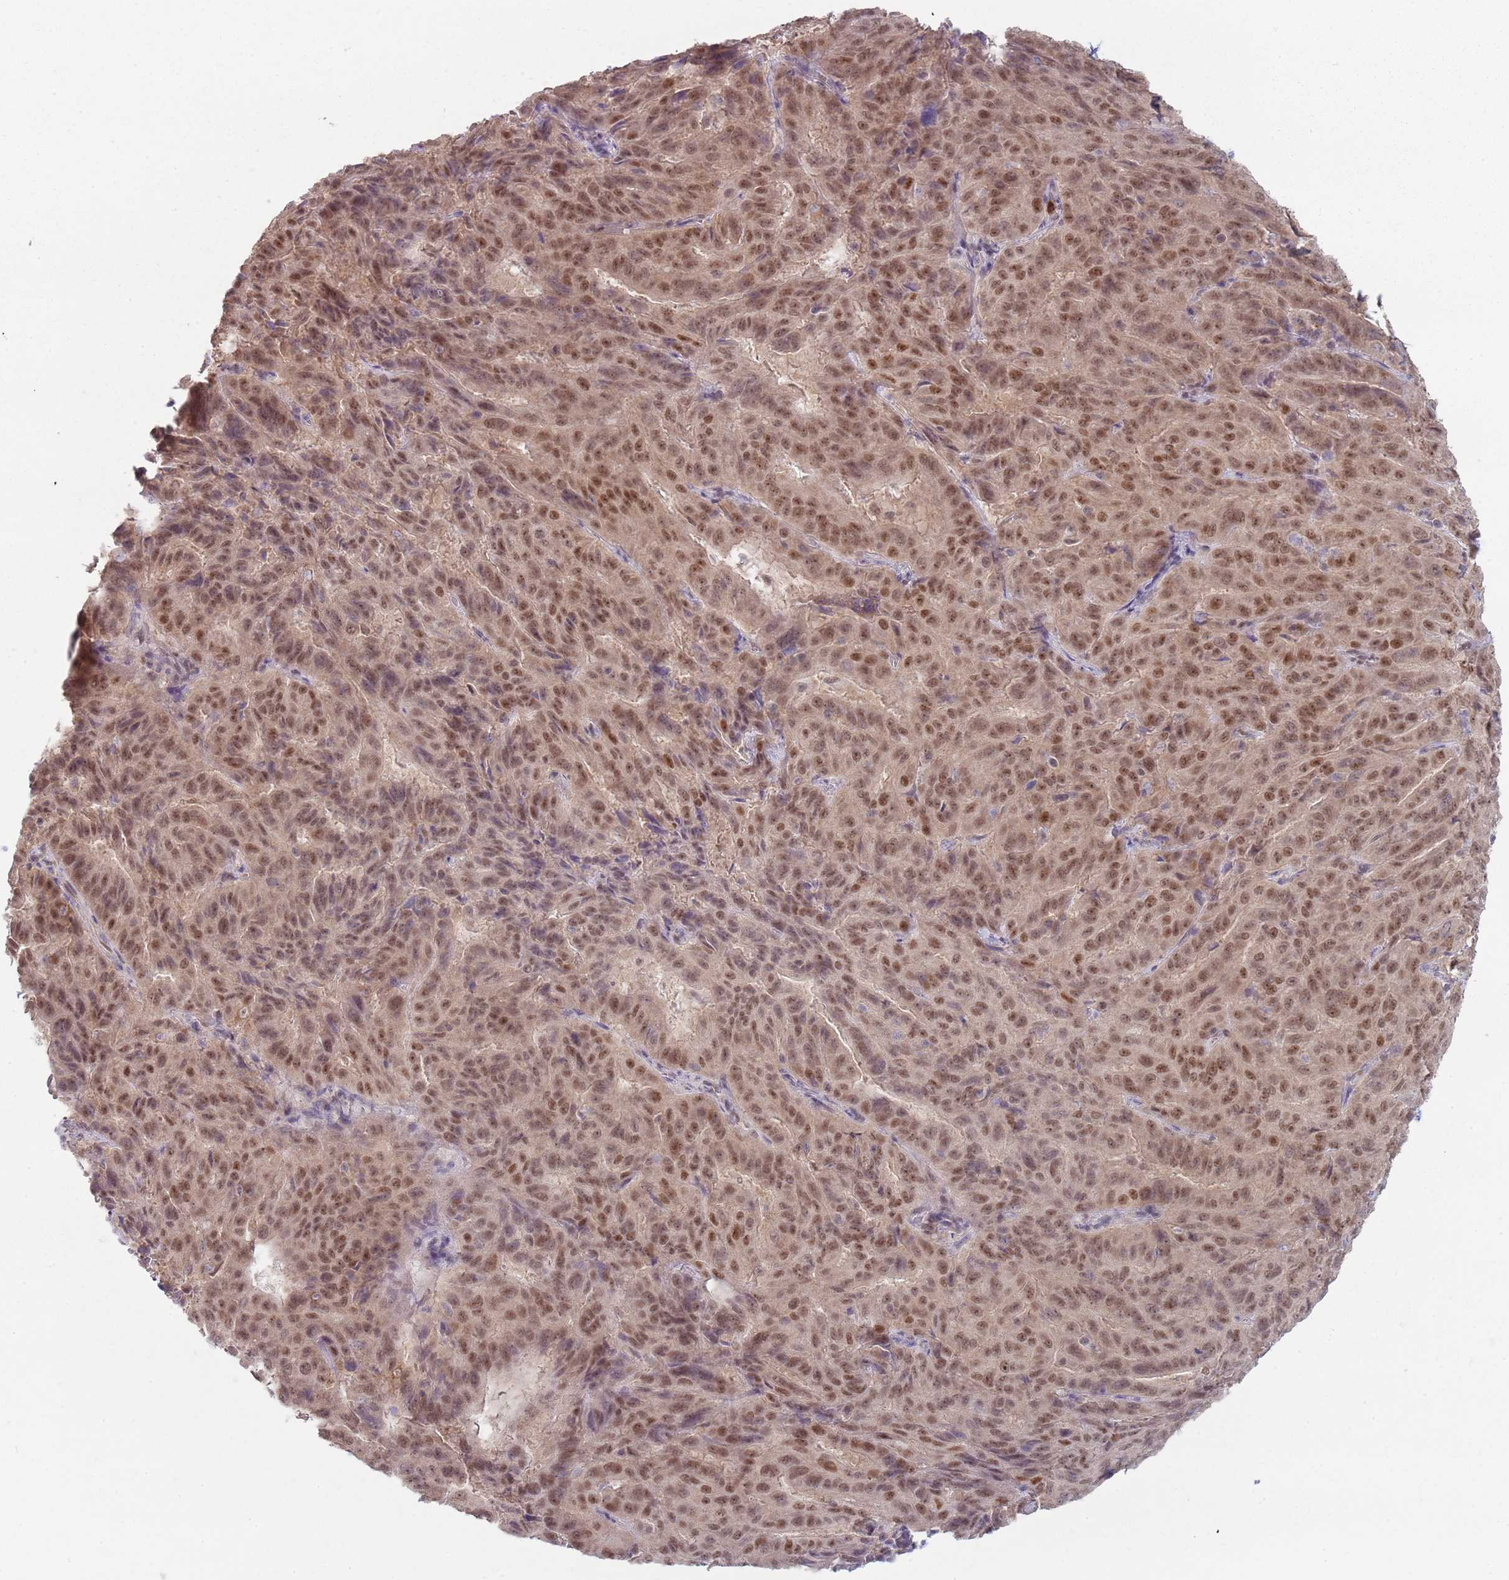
{"staining": {"intensity": "moderate", "quantity": ">75%", "location": "nuclear"}, "tissue": "pancreatic cancer", "cell_type": "Tumor cells", "image_type": "cancer", "snomed": [{"axis": "morphology", "description": "Adenocarcinoma, NOS"}, {"axis": "topography", "description": "Pancreas"}], "caption": "Moderate nuclear positivity is present in about >75% of tumor cells in pancreatic cancer (adenocarcinoma). (IHC, brightfield microscopy, high magnification).", "gene": "SMARCAL1", "patient": {"sex": "male", "age": 63}}